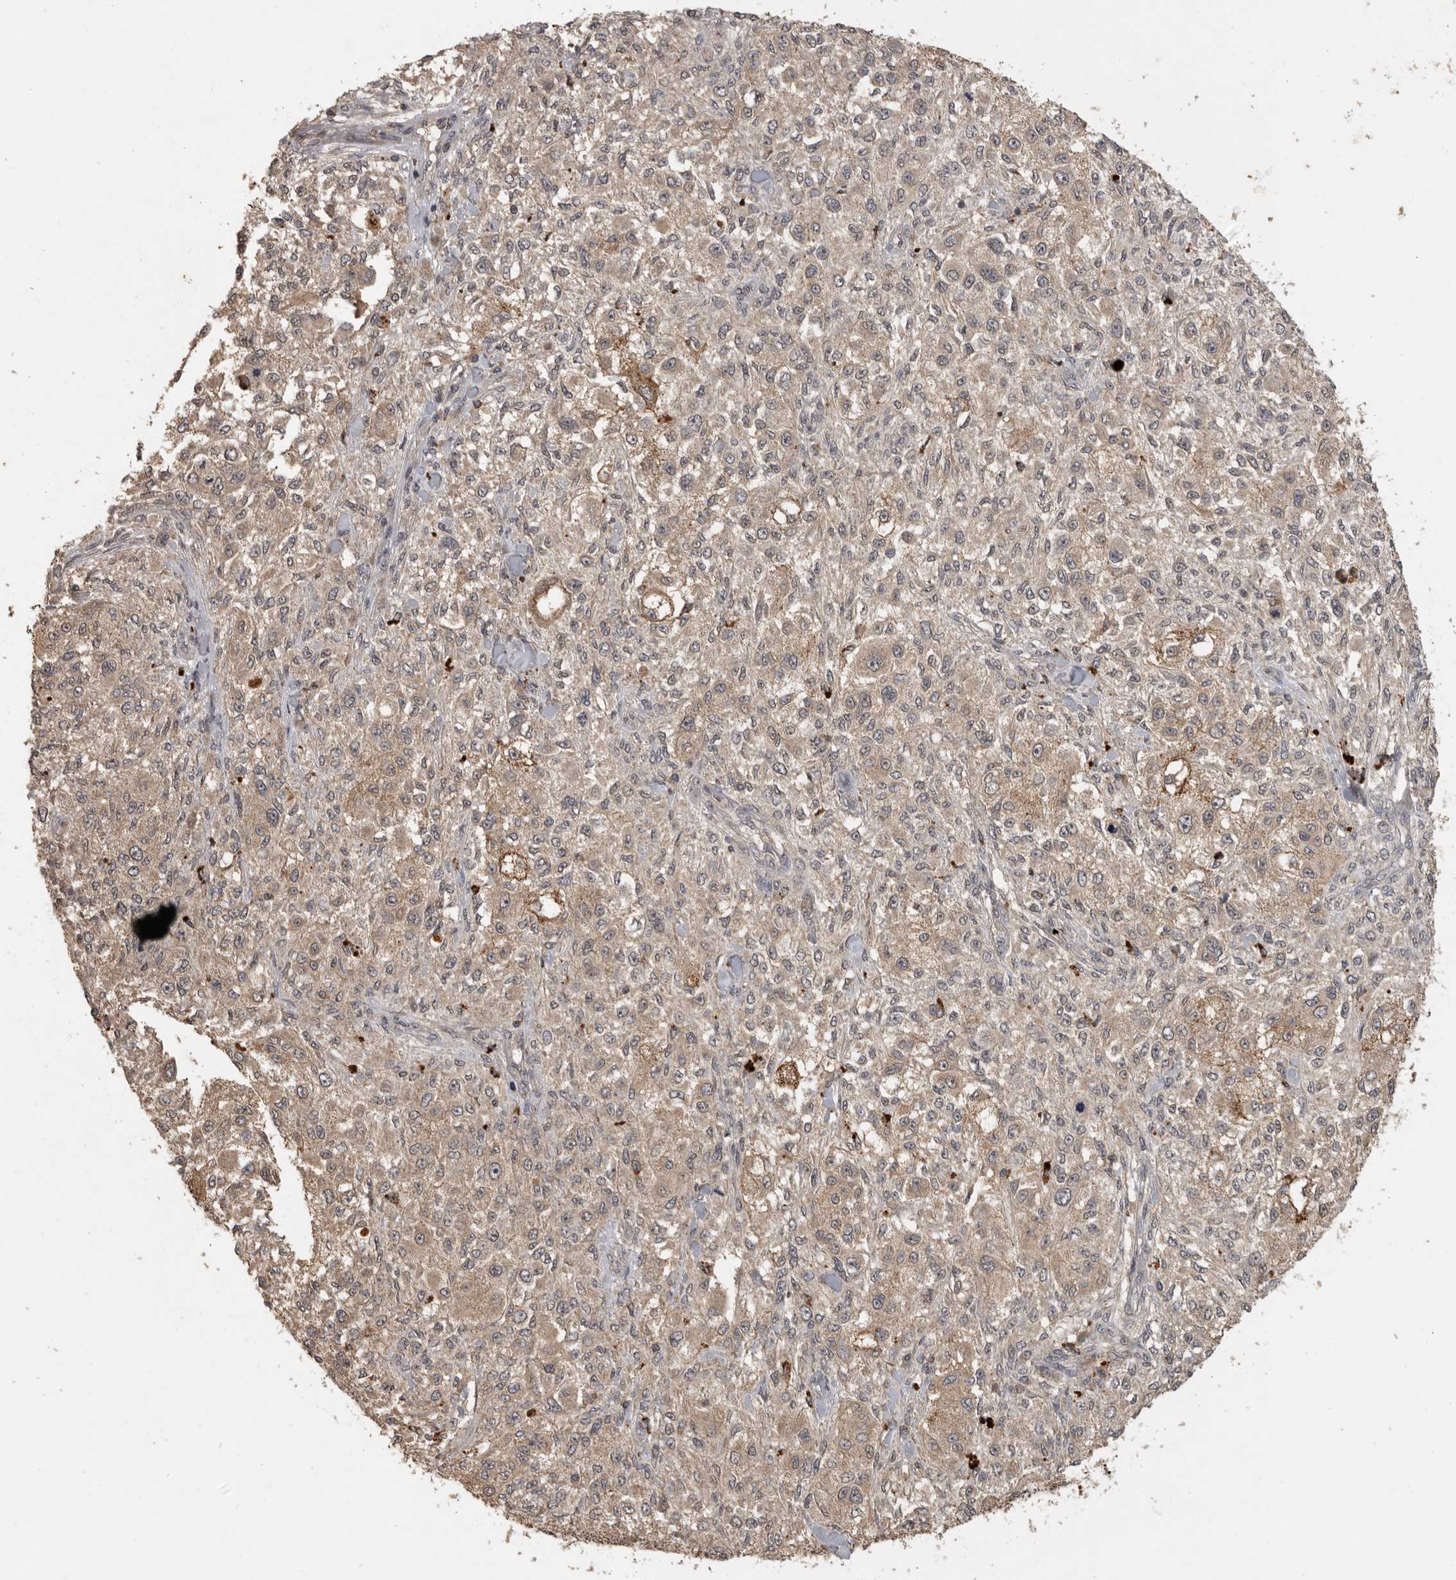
{"staining": {"intensity": "weak", "quantity": ">75%", "location": "cytoplasmic/membranous"}, "tissue": "melanoma", "cell_type": "Tumor cells", "image_type": "cancer", "snomed": [{"axis": "morphology", "description": "Necrosis, NOS"}, {"axis": "morphology", "description": "Malignant melanoma, NOS"}, {"axis": "topography", "description": "Skin"}], "caption": "Immunohistochemistry (IHC) staining of melanoma, which displays low levels of weak cytoplasmic/membranous positivity in approximately >75% of tumor cells indicating weak cytoplasmic/membranous protein positivity. The staining was performed using DAB (3,3'-diaminobenzidine) (brown) for protein detection and nuclei were counterstained in hematoxylin (blue).", "gene": "ADAMTS4", "patient": {"sex": "female", "age": 87}}